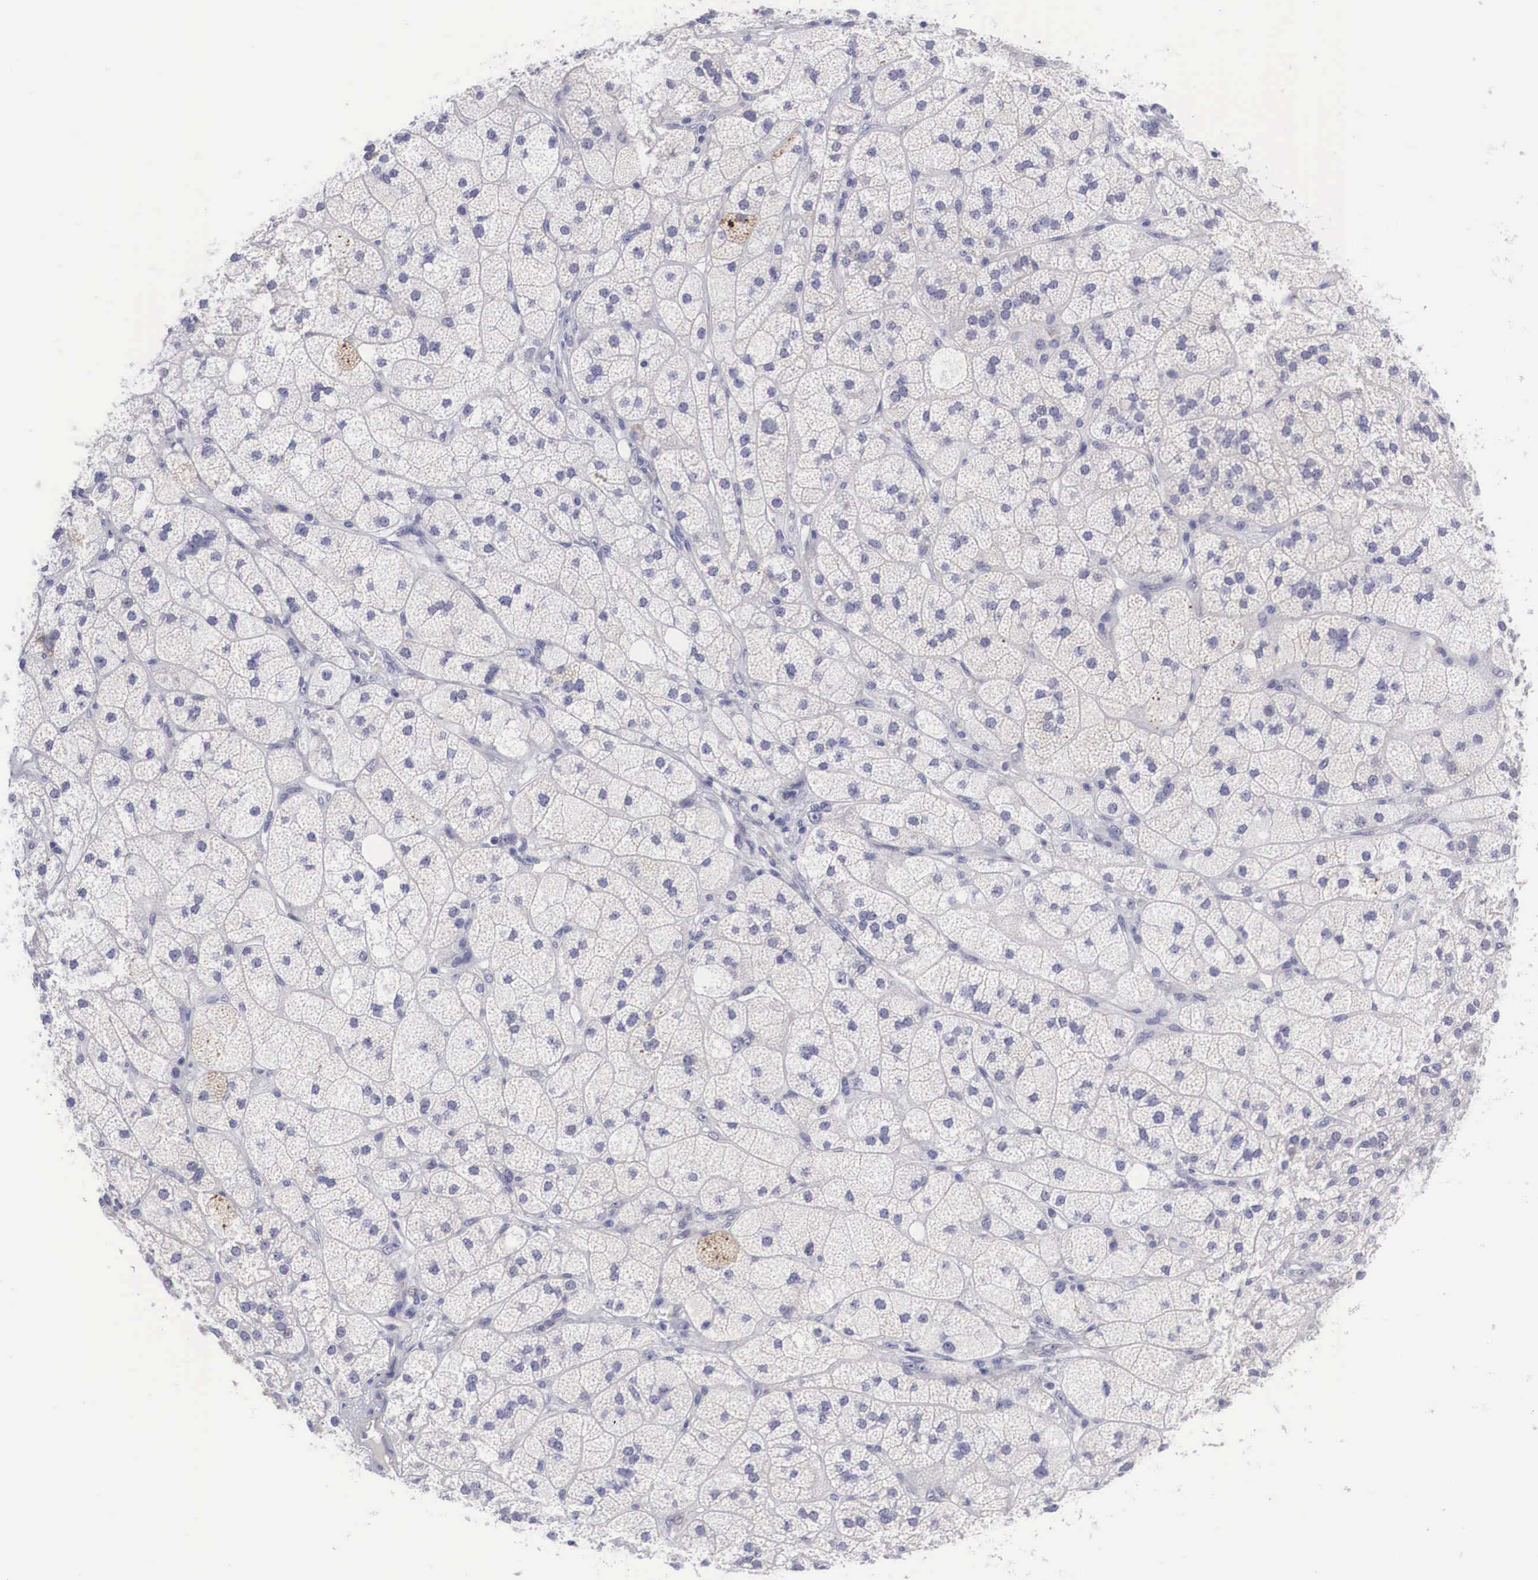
{"staining": {"intensity": "moderate", "quantity": "<25%", "location": "cytoplasmic/membranous"}, "tissue": "adrenal gland", "cell_type": "Glandular cells", "image_type": "normal", "snomed": [{"axis": "morphology", "description": "Normal tissue, NOS"}, {"axis": "topography", "description": "Adrenal gland"}], "caption": "Normal adrenal gland was stained to show a protein in brown. There is low levels of moderate cytoplasmic/membranous positivity in about <25% of glandular cells.", "gene": "SOX11", "patient": {"sex": "female", "age": 60}}